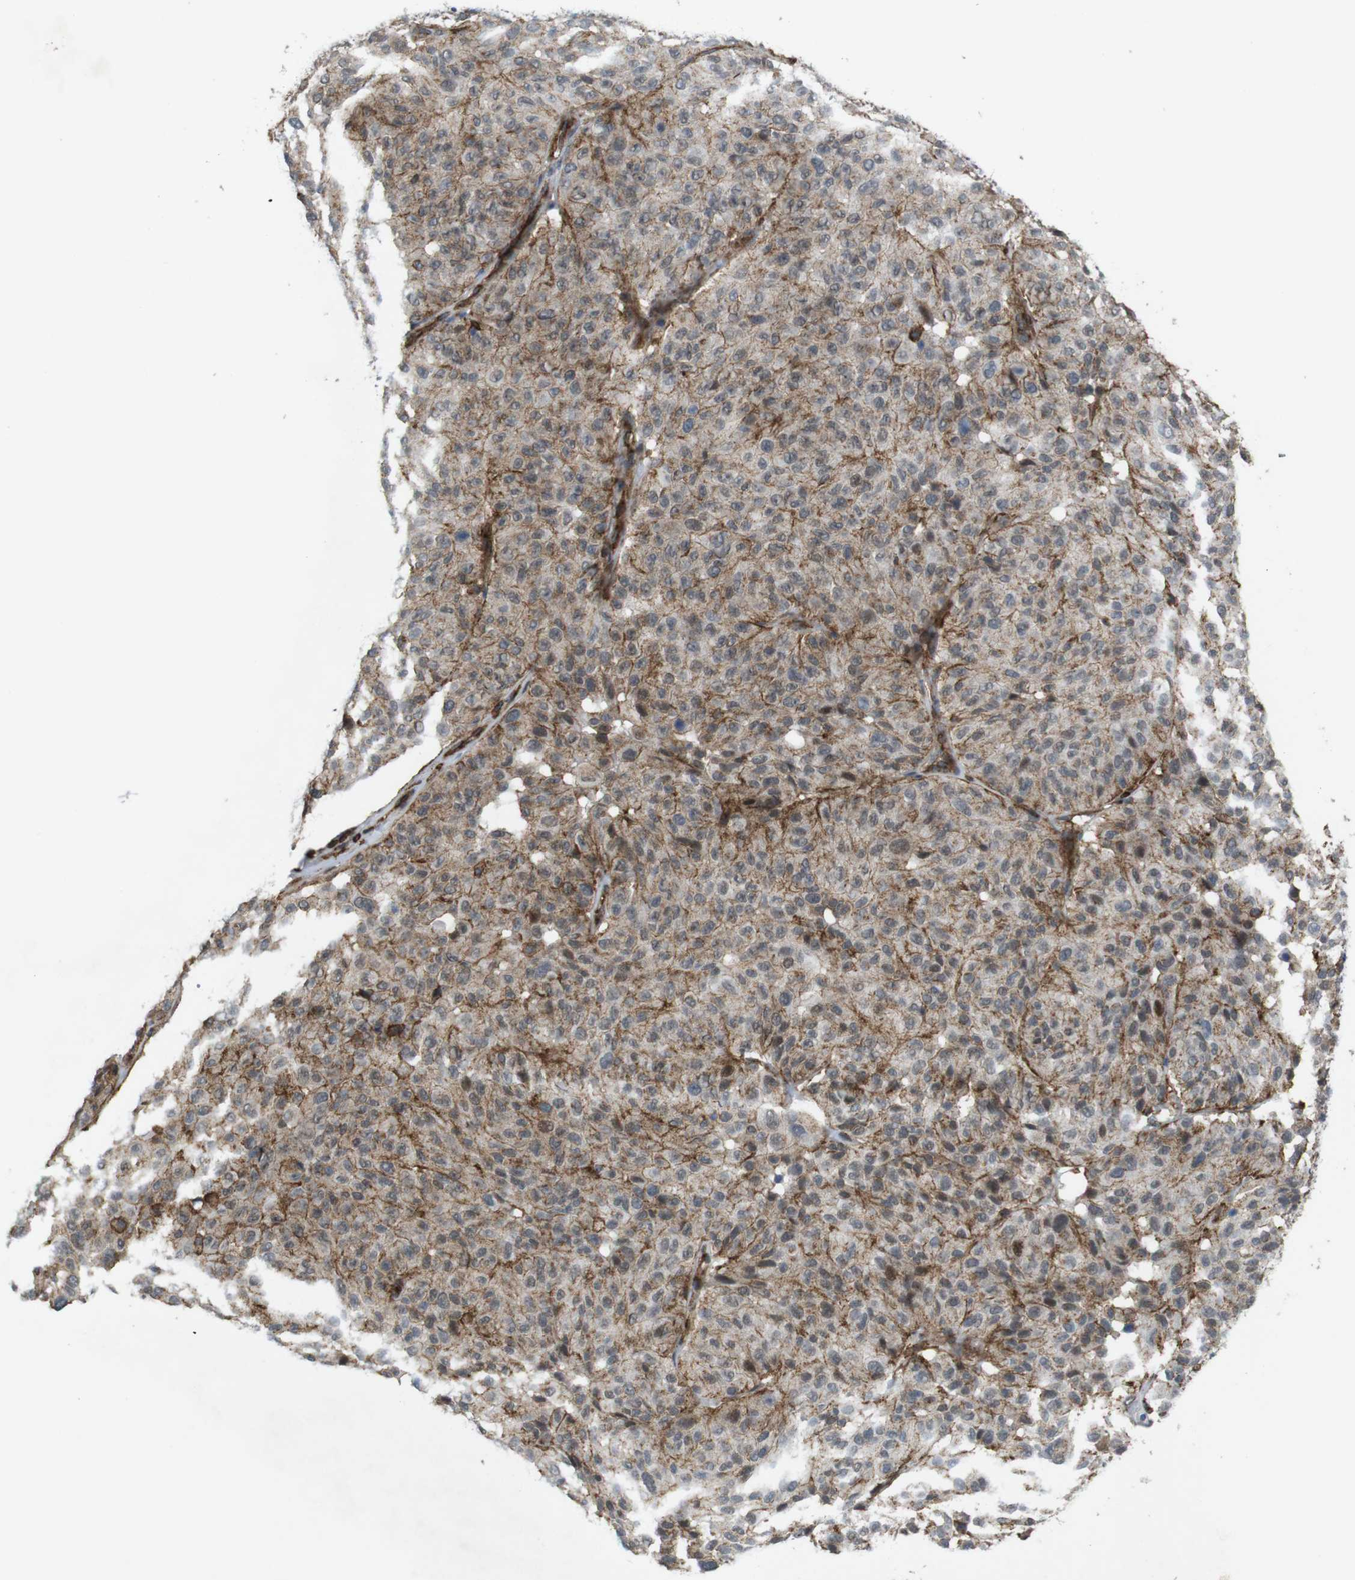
{"staining": {"intensity": "moderate", "quantity": ">75%", "location": "cytoplasmic/membranous"}, "tissue": "melanoma", "cell_type": "Tumor cells", "image_type": "cancer", "snomed": [{"axis": "morphology", "description": "Malignant melanoma, NOS"}, {"axis": "topography", "description": "Skin"}], "caption": "Malignant melanoma stained with a protein marker shows moderate staining in tumor cells.", "gene": "PTGER4", "patient": {"sex": "female", "age": 46}}